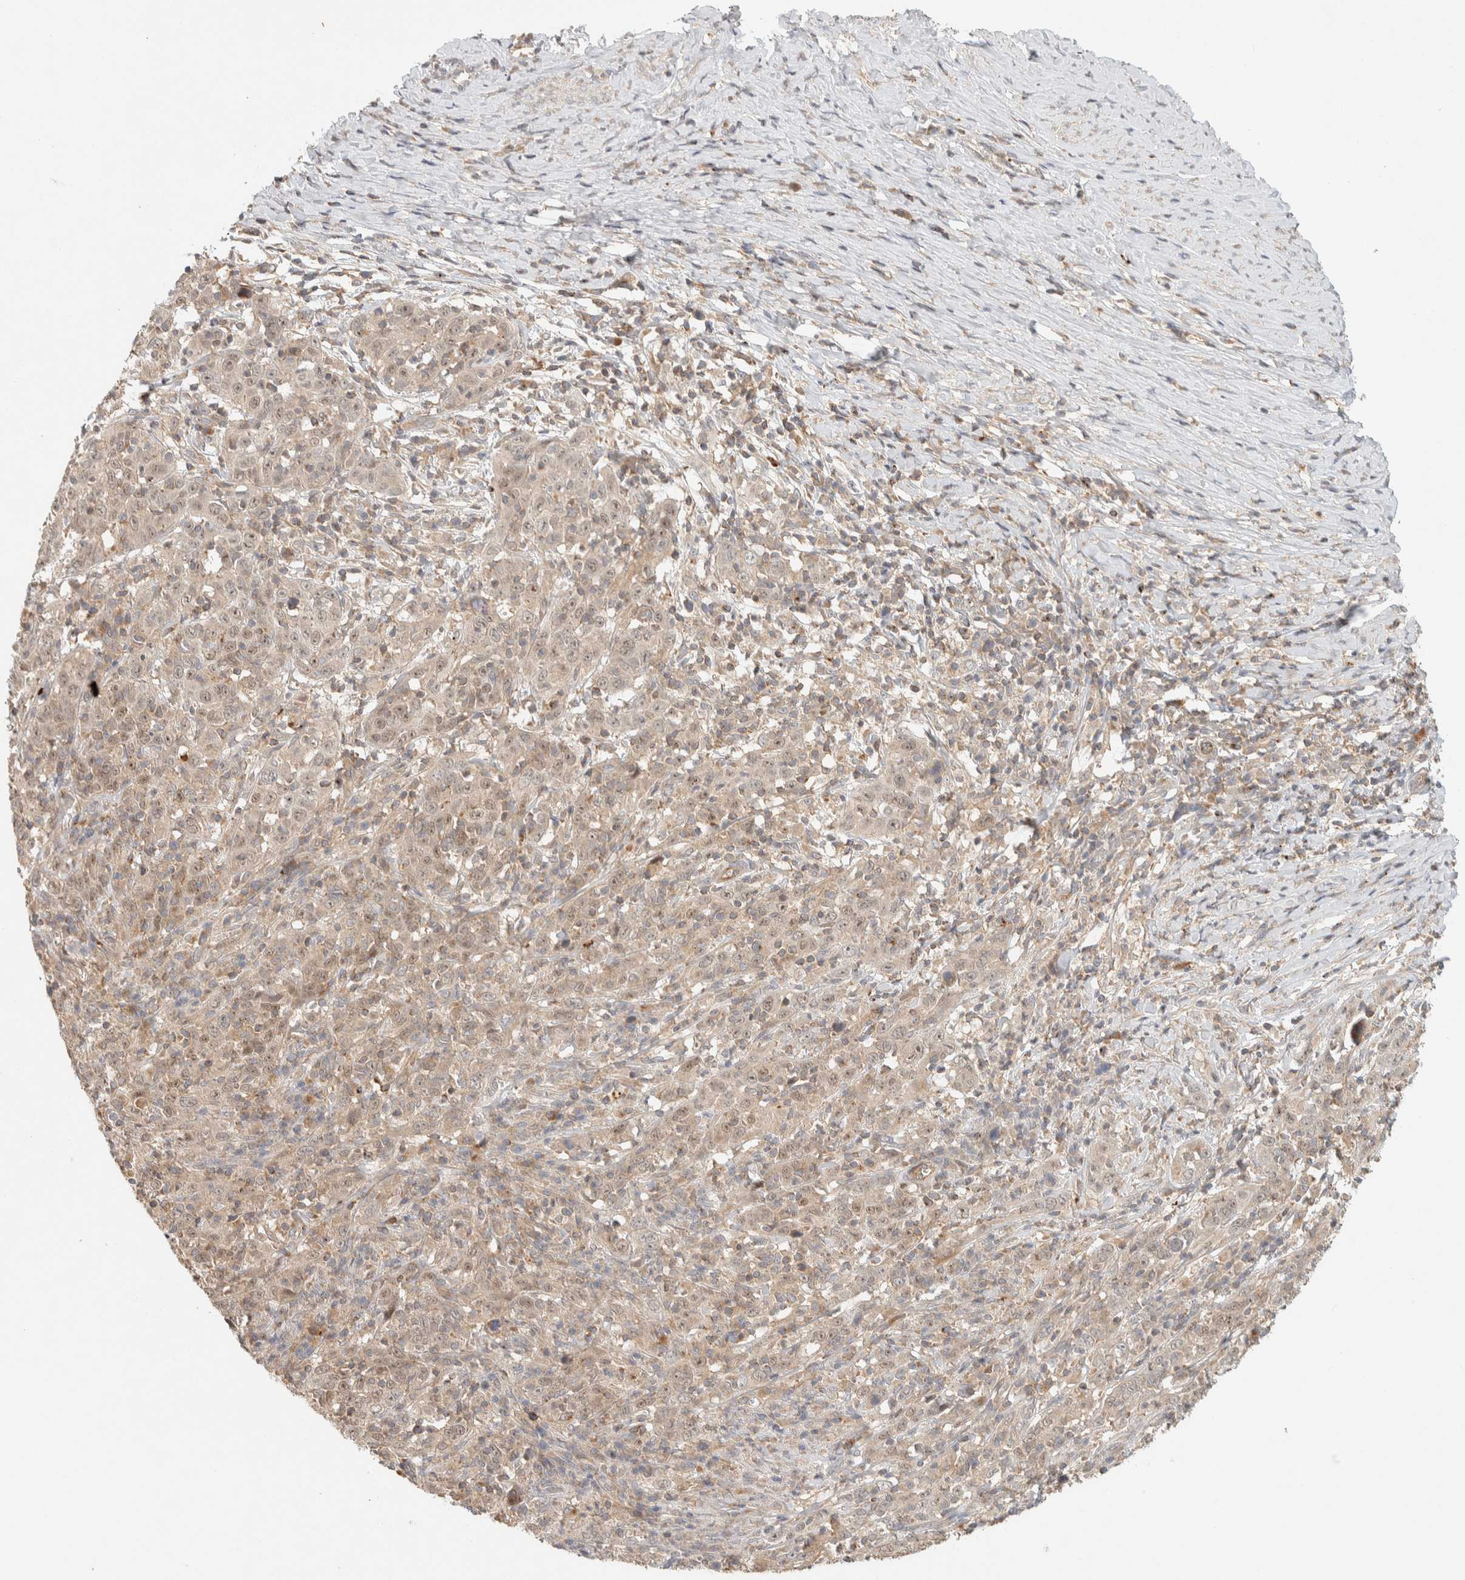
{"staining": {"intensity": "weak", "quantity": ">75%", "location": "cytoplasmic/membranous,nuclear"}, "tissue": "cervical cancer", "cell_type": "Tumor cells", "image_type": "cancer", "snomed": [{"axis": "morphology", "description": "Squamous cell carcinoma, NOS"}, {"axis": "topography", "description": "Cervix"}], "caption": "High-magnification brightfield microscopy of cervical cancer stained with DAB (3,3'-diaminobenzidine) (brown) and counterstained with hematoxylin (blue). tumor cells exhibit weak cytoplasmic/membranous and nuclear positivity is seen in about>75% of cells.", "gene": "KIF9", "patient": {"sex": "female", "age": 46}}